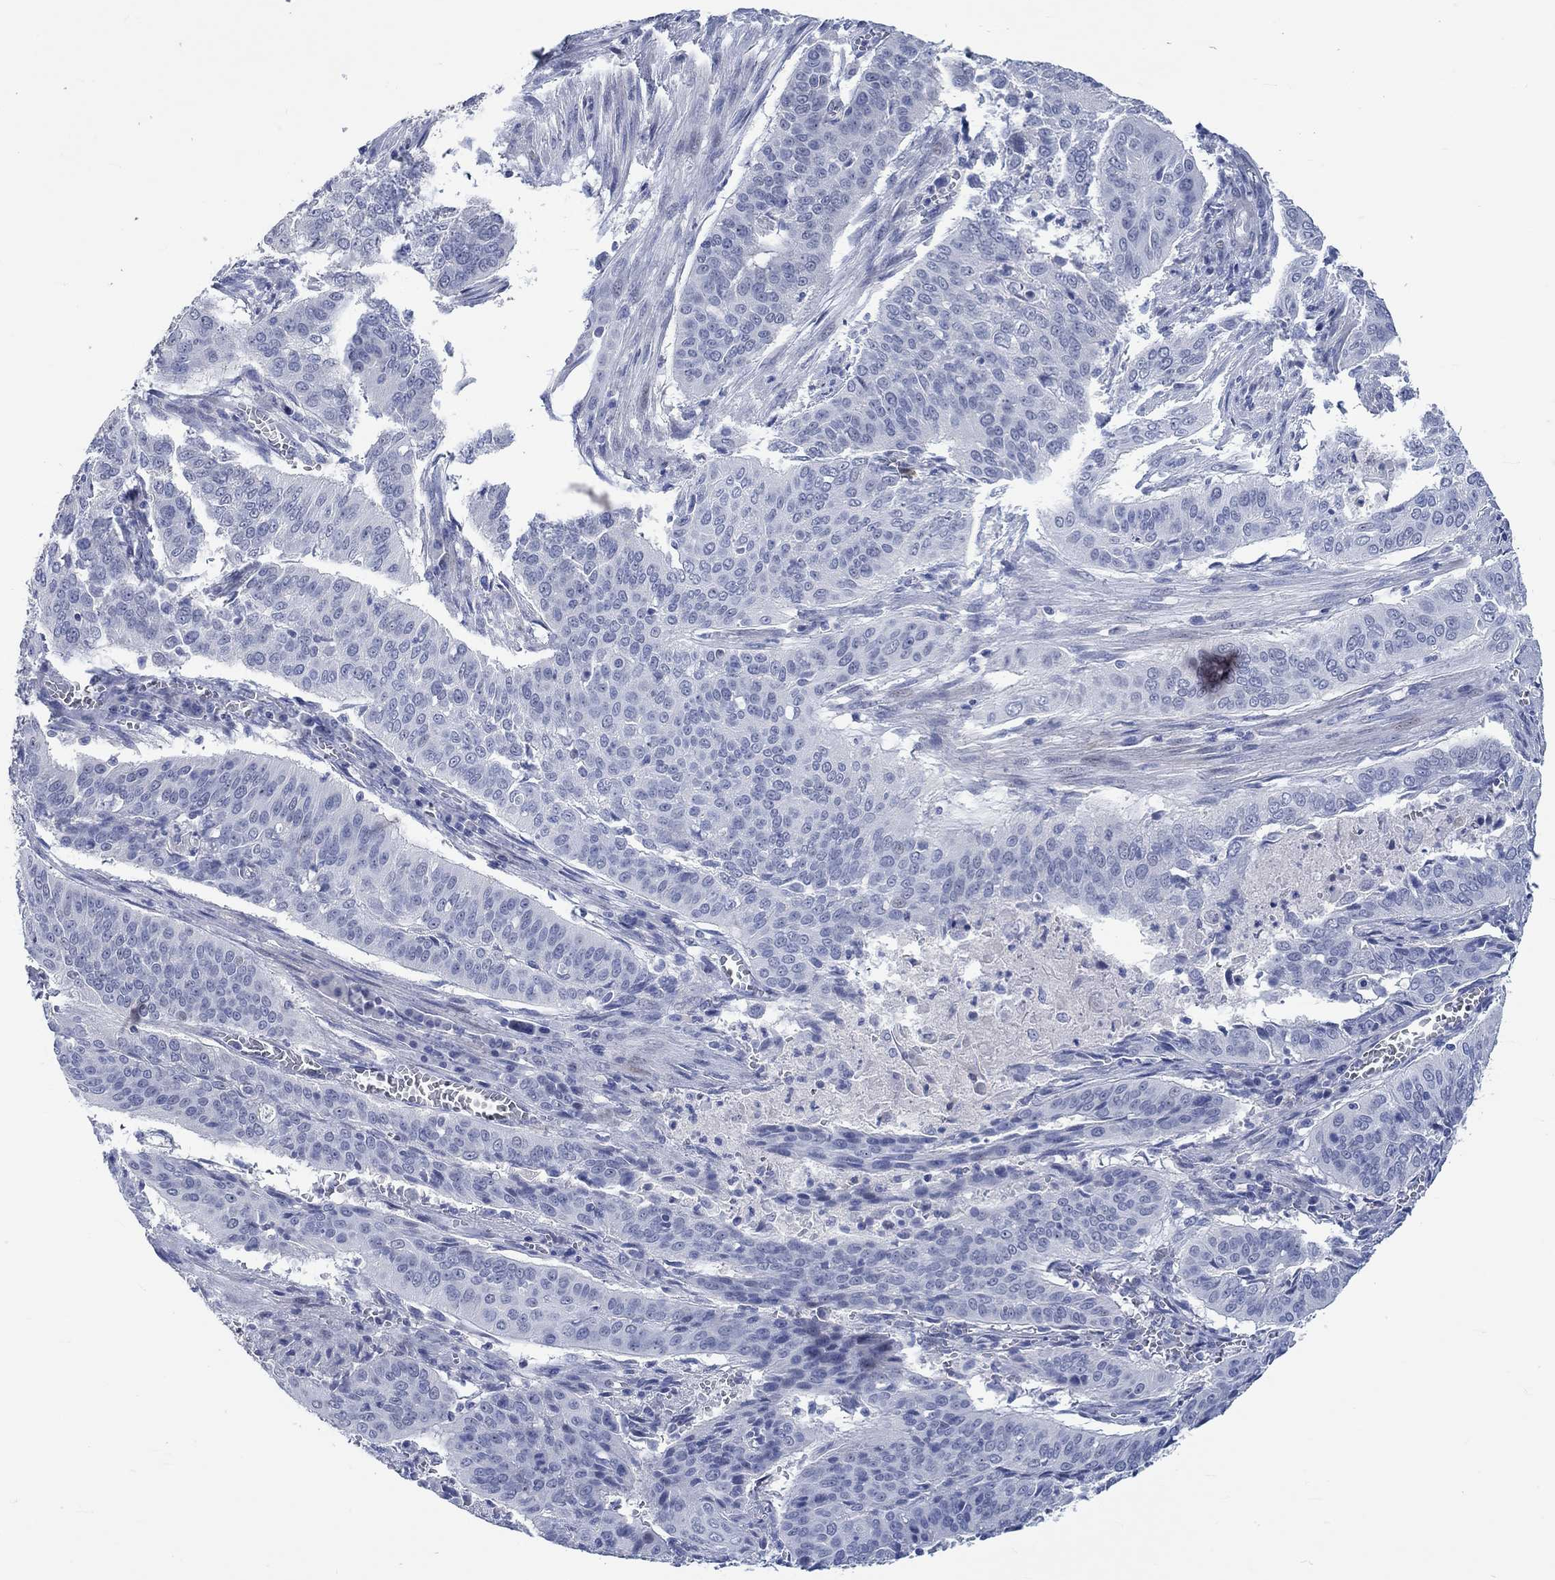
{"staining": {"intensity": "negative", "quantity": "none", "location": "none"}, "tissue": "cervical cancer", "cell_type": "Tumor cells", "image_type": "cancer", "snomed": [{"axis": "morphology", "description": "Squamous cell carcinoma, NOS"}, {"axis": "topography", "description": "Cervix"}], "caption": "IHC histopathology image of cervical cancer (squamous cell carcinoma) stained for a protein (brown), which exhibits no positivity in tumor cells.", "gene": "C4orf47", "patient": {"sex": "female", "age": 39}}